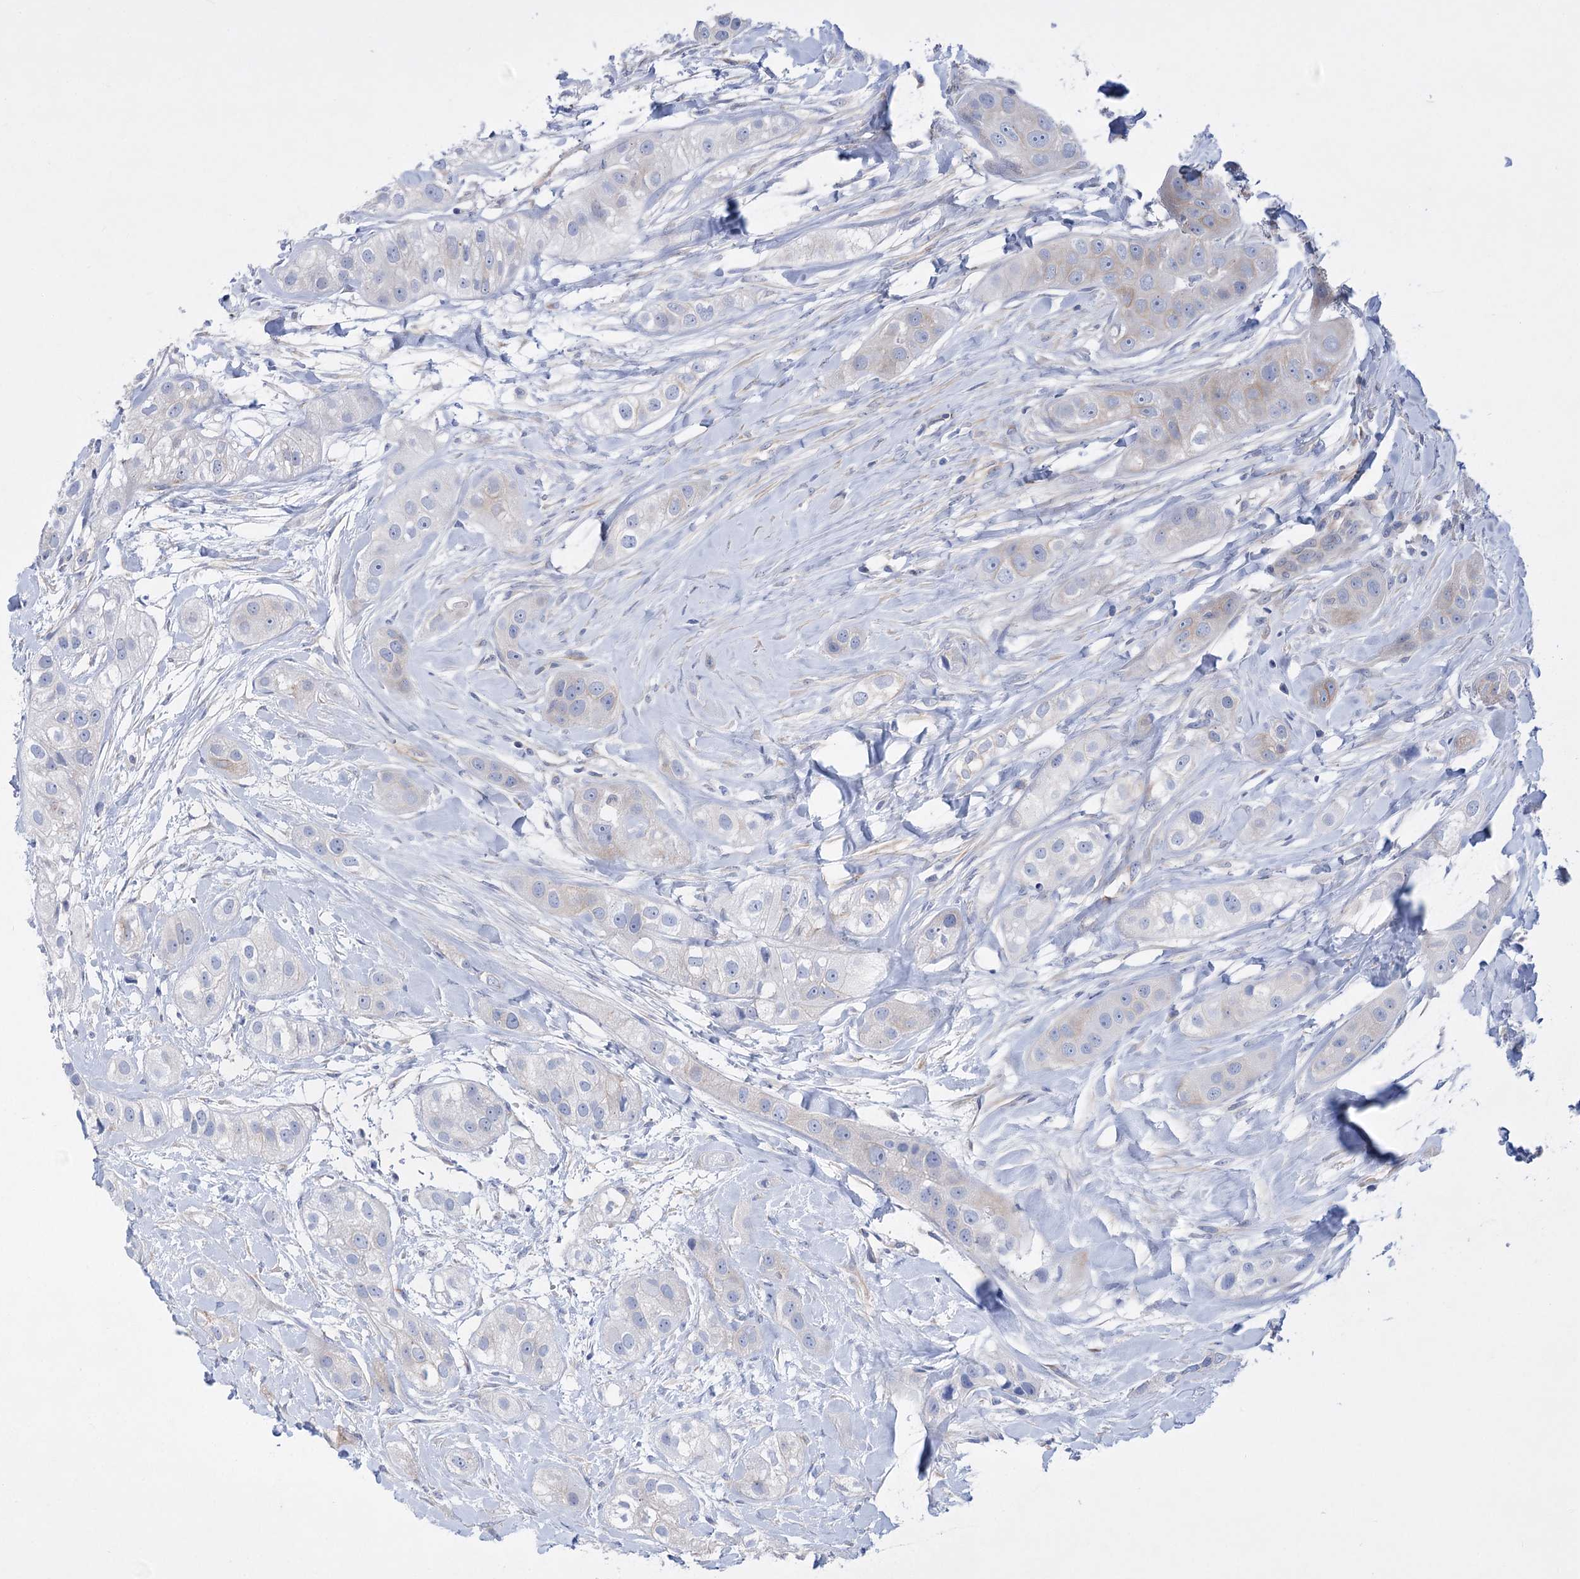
{"staining": {"intensity": "weak", "quantity": "<25%", "location": "cytoplasmic/membranous"}, "tissue": "head and neck cancer", "cell_type": "Tumor cells", "image_type": "cancer", "snomed": [{"axis": "morphology", "description": "Normal tissue, NOS"}, {"axis": "morphology", "description": "Squamous cell carcinoma, NOS"}, {"axis": "topography", "description": "Skeletal muscle"}, {"axis": "topography", "description": "Head-Neck"}], "caption": "This histopathology image is of head and neck squamous cell carcinoma stained with immunohistochemistry to label a protein in brown with the nuclei are counter-stained blue. There is no expression in tumor cells.", "gene": "LRRC34", "patient": {"sex": "male", "age": 51}}